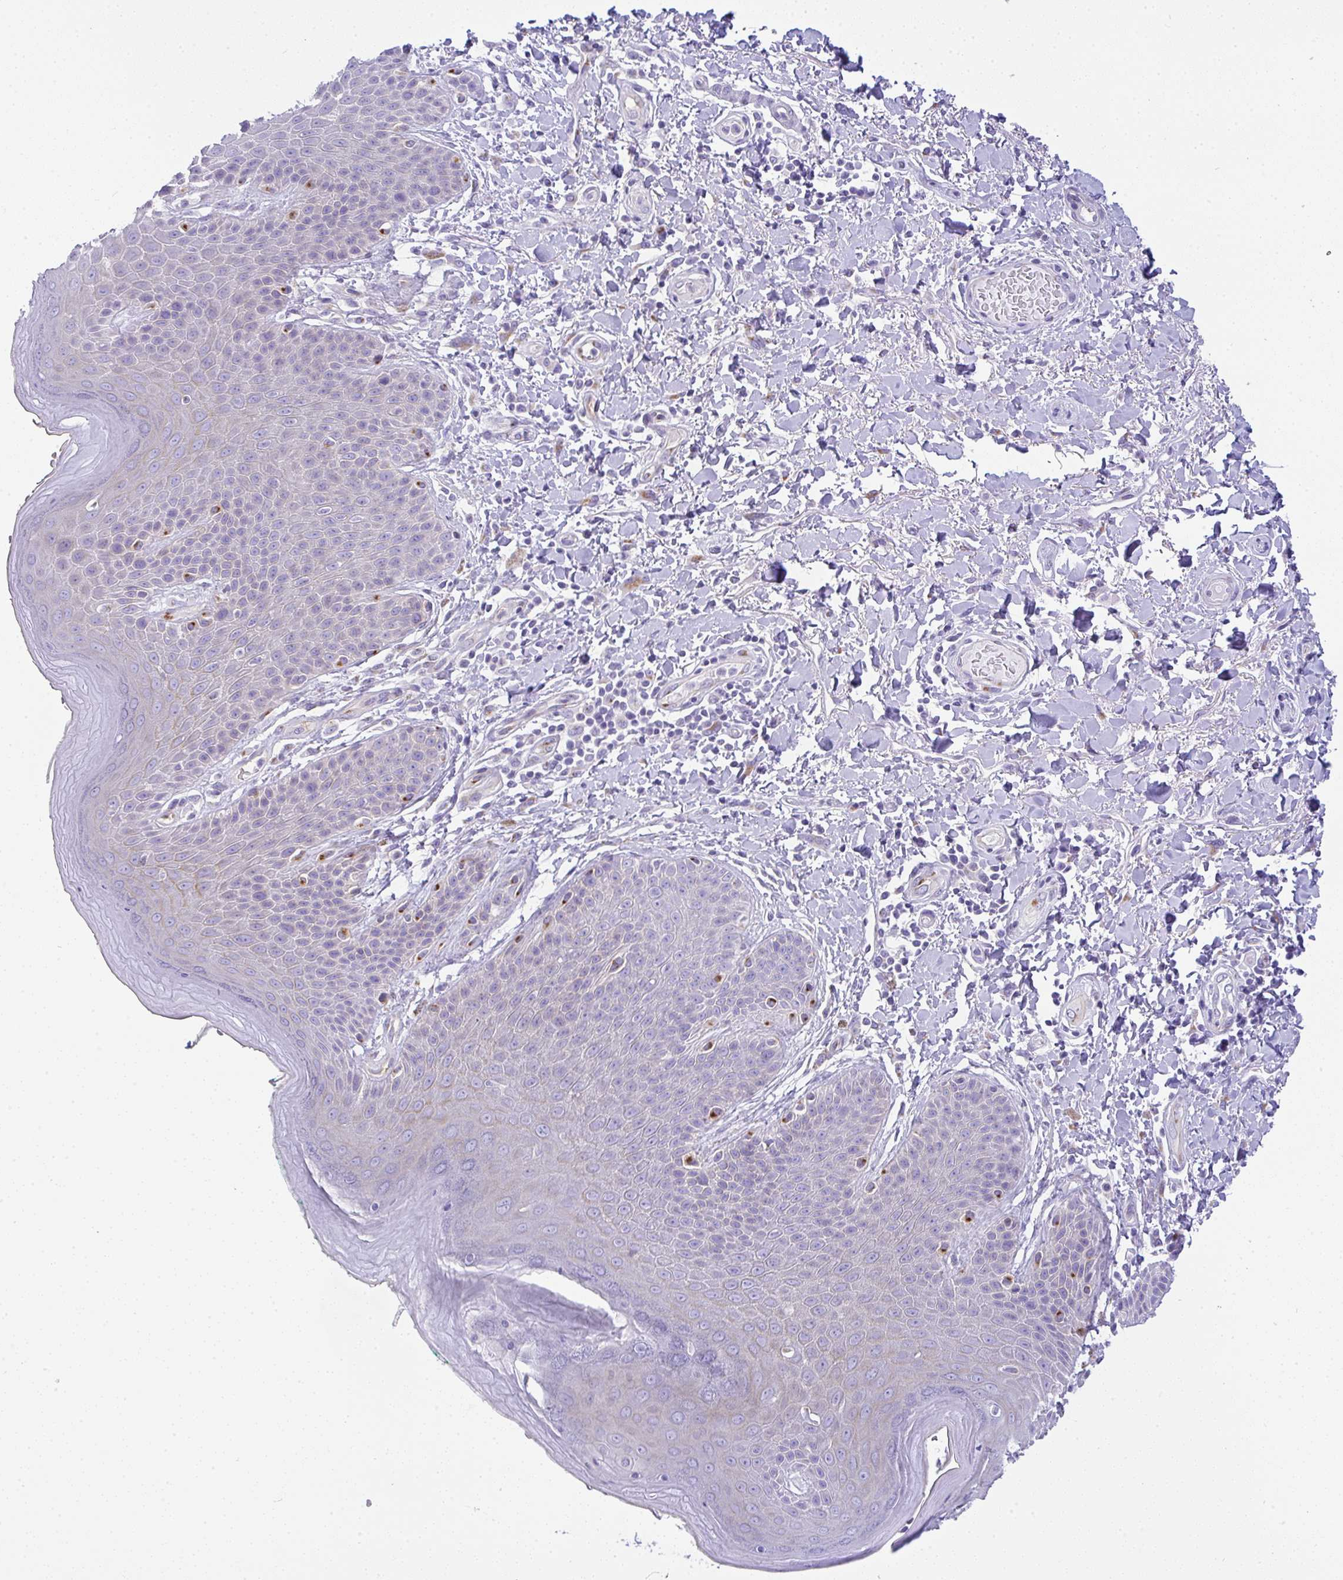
{"staining": {"intensity": "moderate", "quantity": "<25%", "location": "cytoplasmic/membranous"}, "tissue": "skin", "cell_type": "Epidermal cells", "image_type": "normal", "snomed": [{"axis": "morphology", "description": "Normal tissue, NOS"}, {"axis": "topography", "description": "Peripheral nerve tissue"}], "caption": "Protein staining exhibits moderate cytoplasmic/membranous staining in approximately <25% of epidermal cells in unremarkable skin.", "gene": "FAM177A1", "patient": {"sex": "male", "age": 51}}